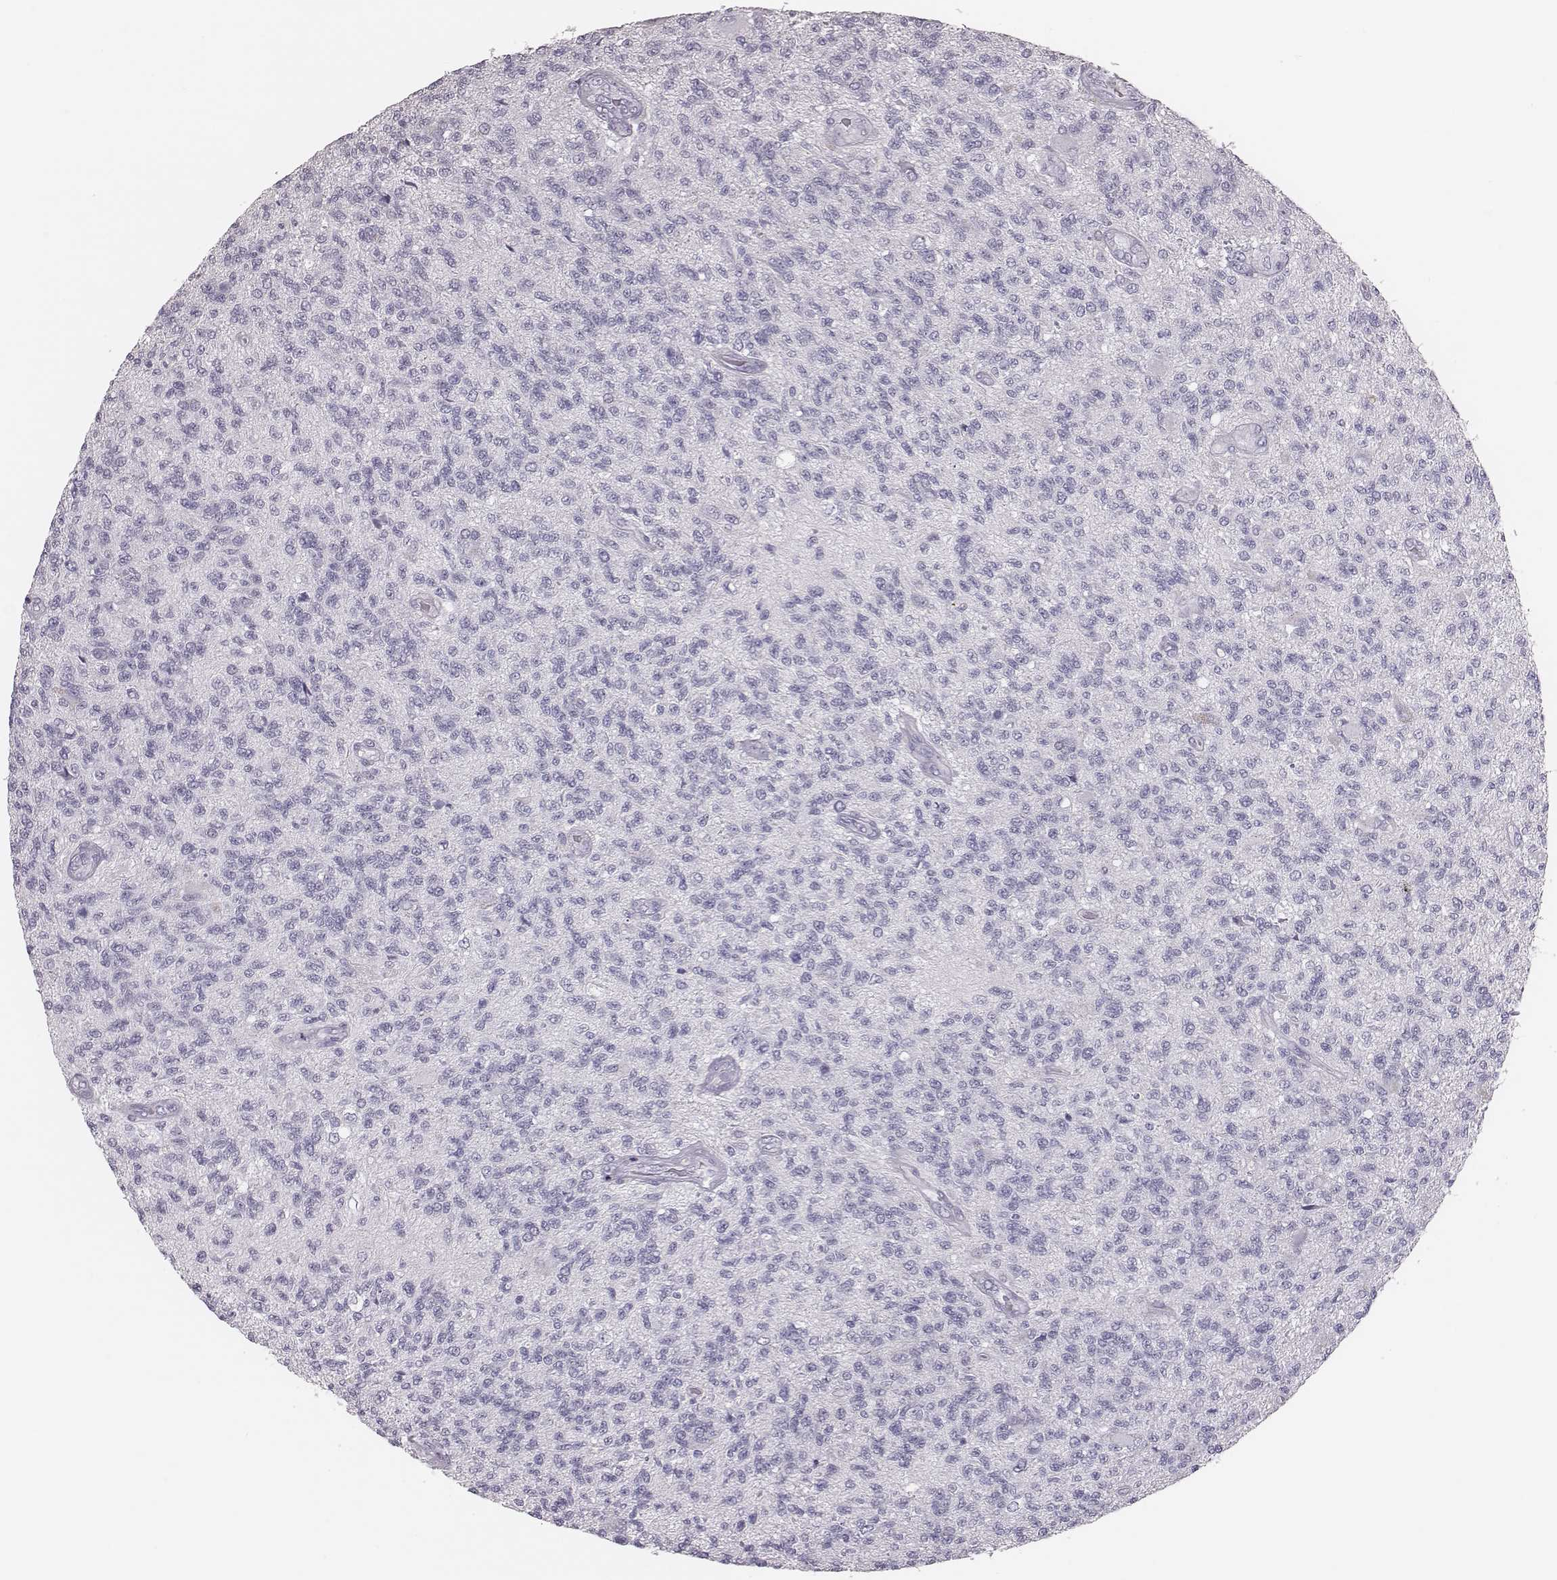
{"staining": {"intensity": "negative", "quantity": "none", "location": "none"}, "tissue": "glioma", "cell_type": "Tumor cells", "image_type": "cancer", "snomed": [{"axis": "morphology", "description": "Glioma, malignant, High grade"}, {"axis": "topography", "description": "Brain"}], "caption": "Tumor cells show no significant staining in glioma. (DAB (3,3'-diaminobenzidine) IHC with hematoxylin counter stain).", "gene": "CSH1", "patient": {"sex": "male", "age": 56}}